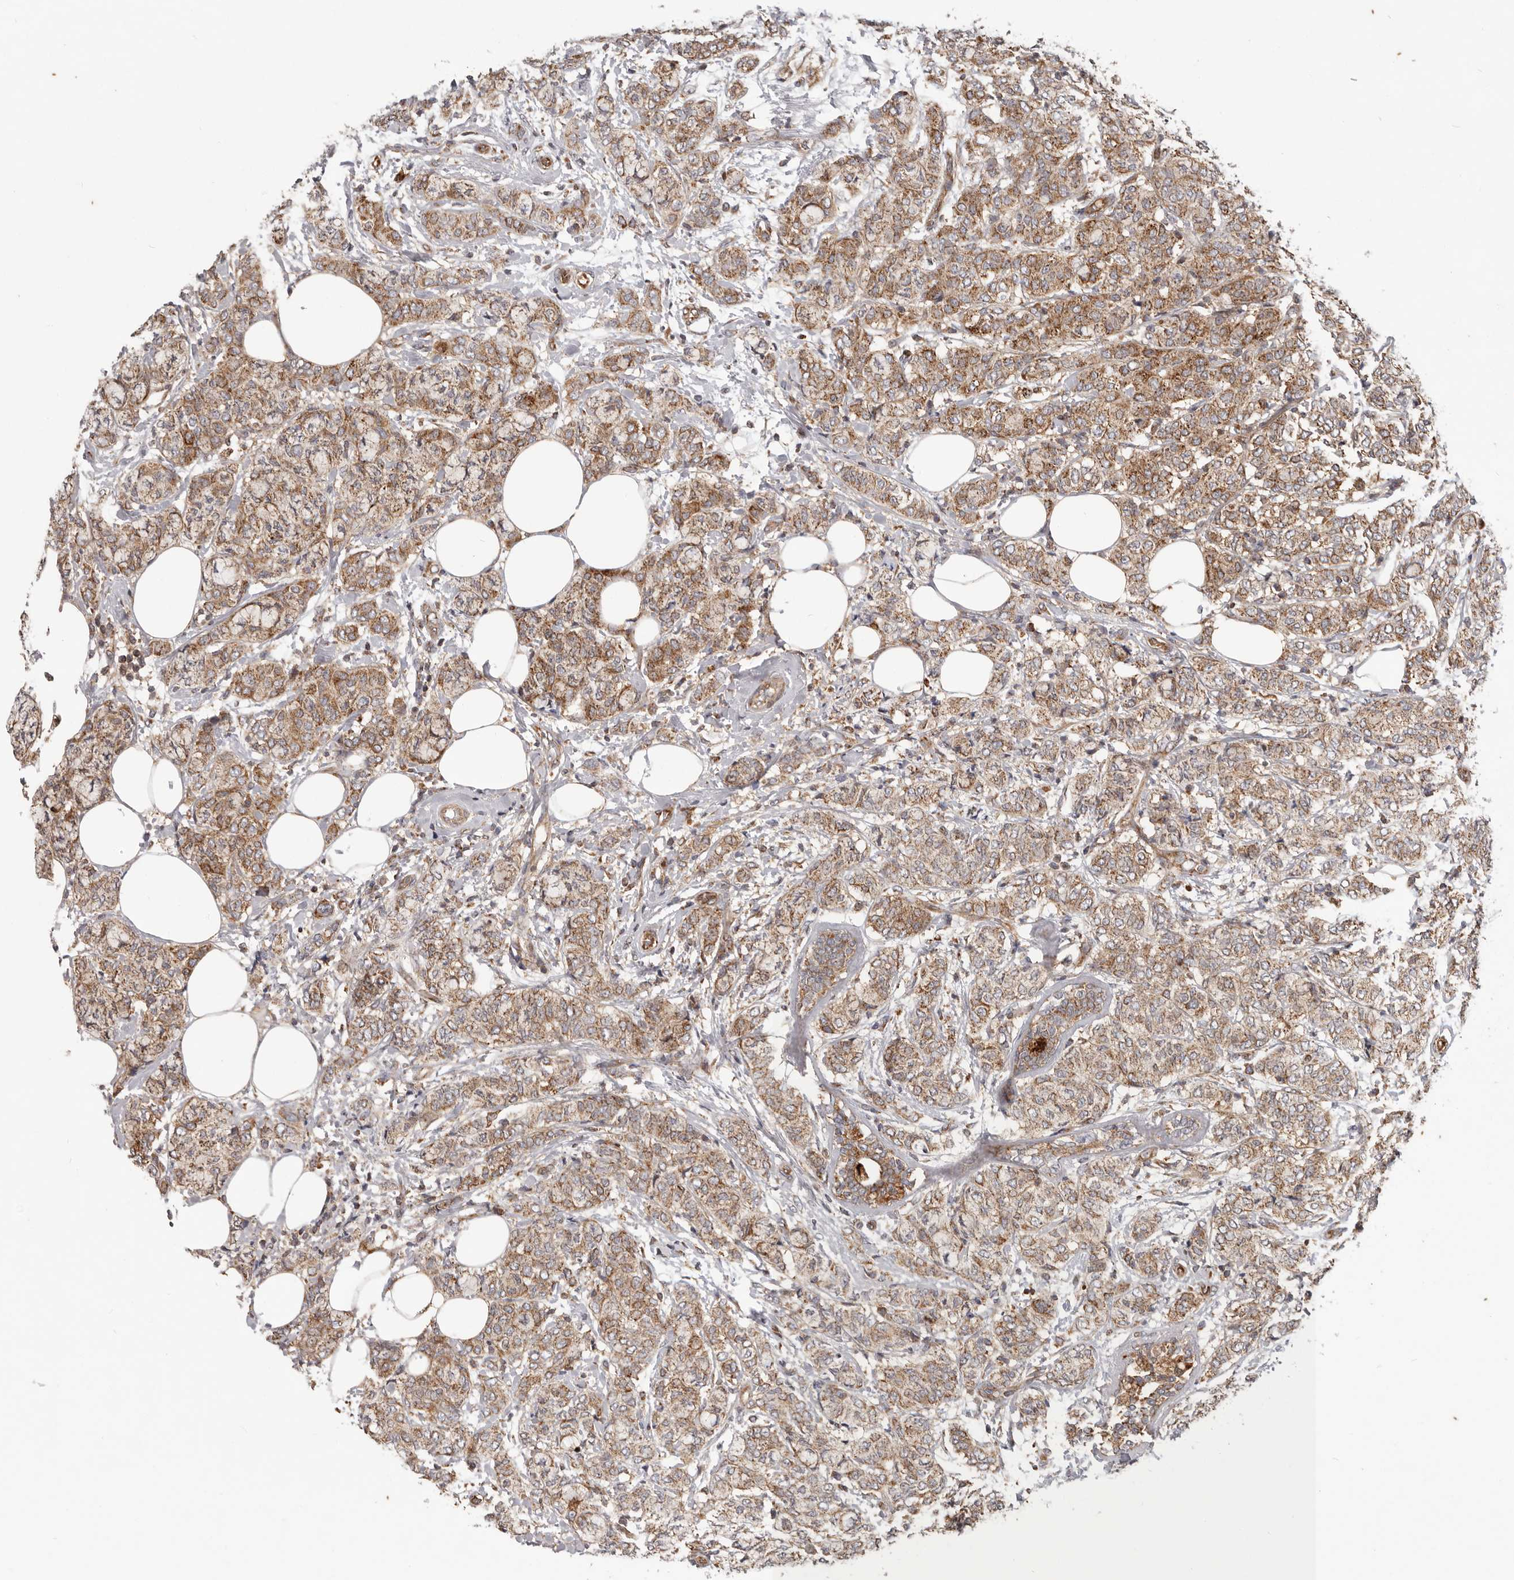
{"staining": {"intensity": "moderate", "quantity": ">75%", "location": "cytoplasmic/membranous"}, "tissue": "breast cancer", "cell_type": "Tumor cells", "image_type": "cancer", "snomed": [{"axis": "morphology", "description": "Lobular carcinoma"}, {"axis": "topography", "description": "Breast"}], "caption": "Moderate cytoplasmic/membranous positivity is seen in about >75% of tumor cells in breast lobular carcinoma.", "gene": "MRPS10", "patient": {"sex": "female", "age": 60}}